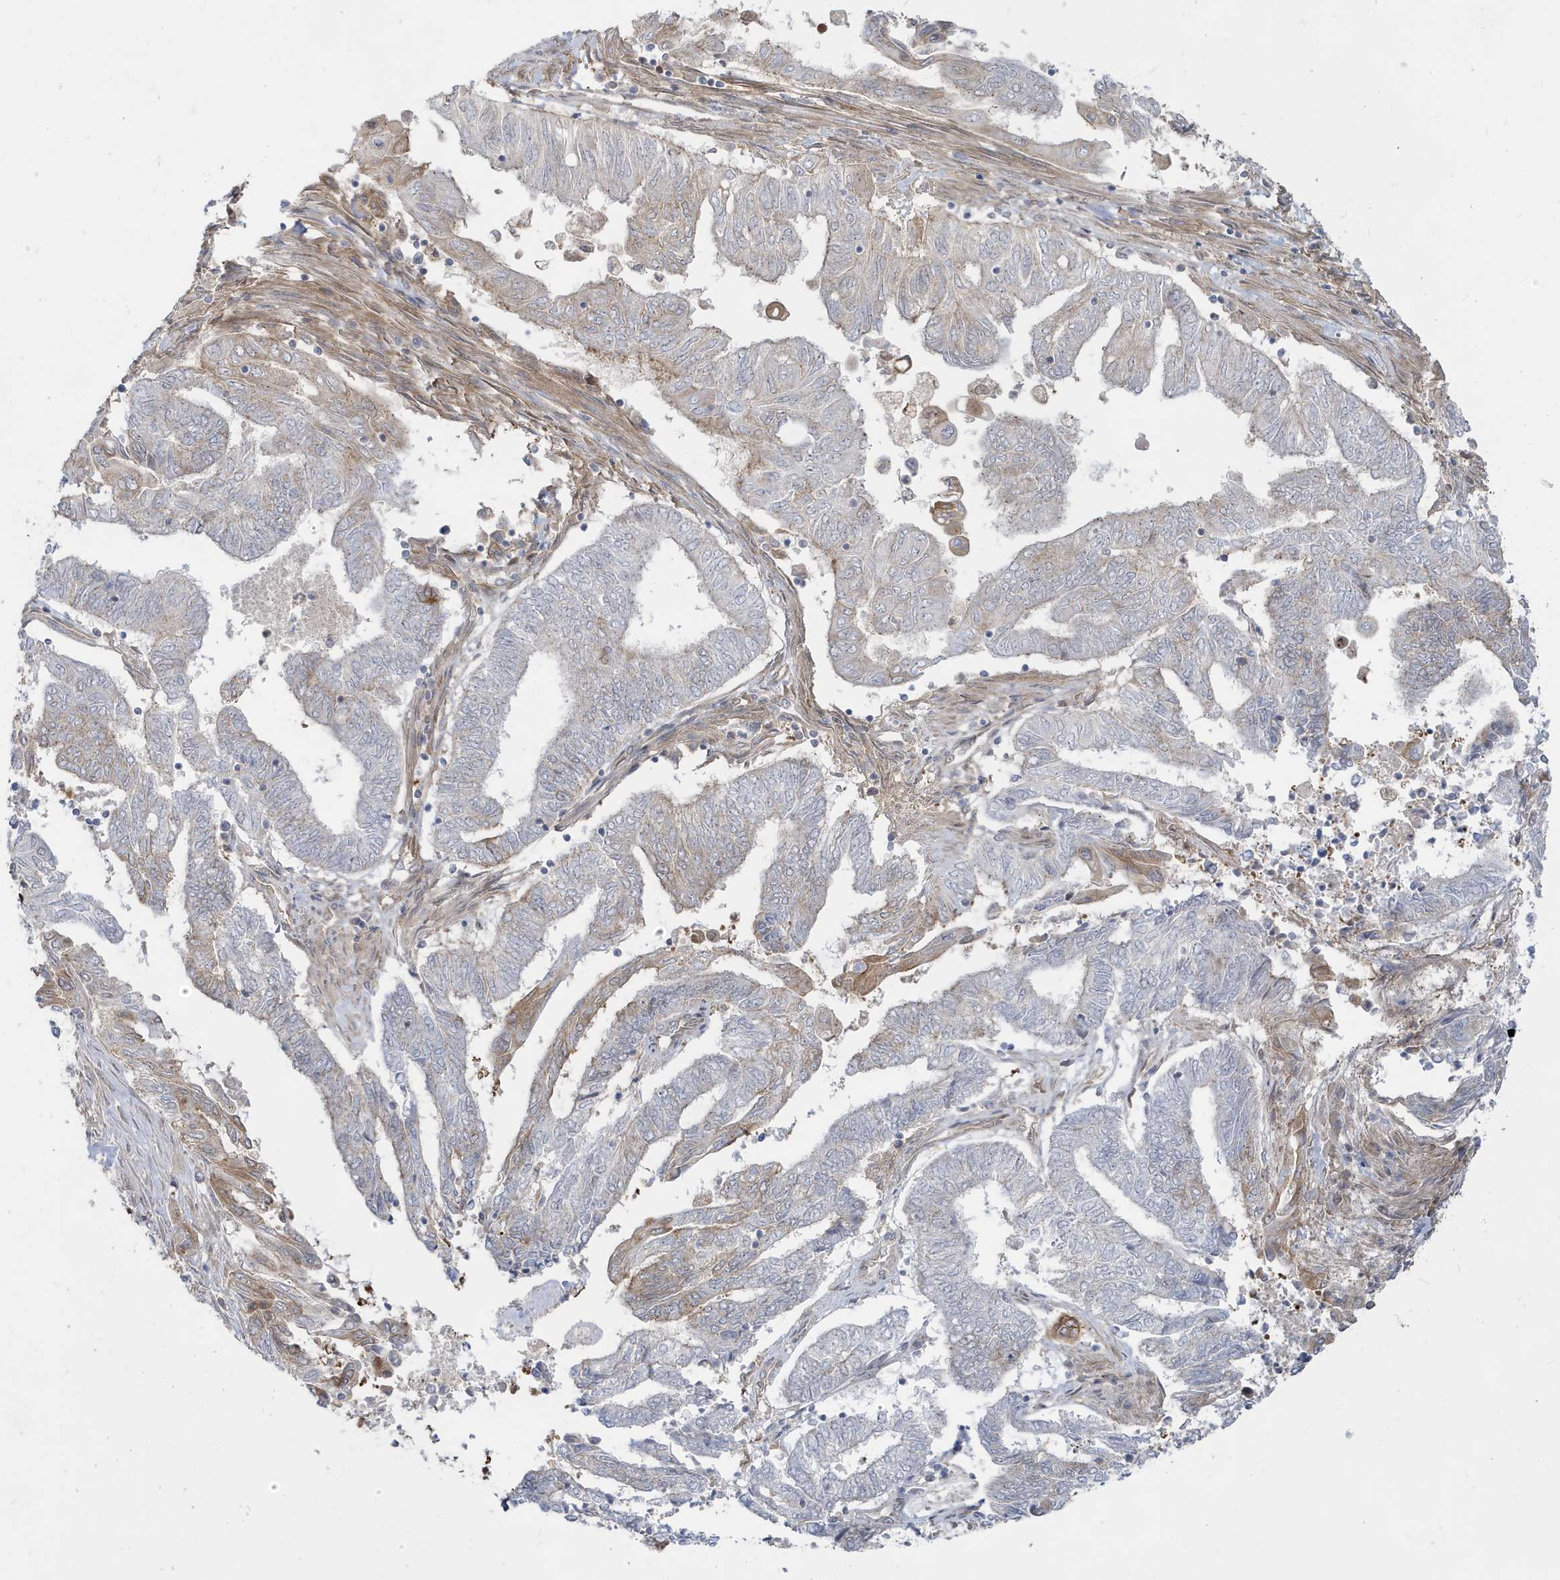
{"staining": {"intensity": "moderate", "quantity": "<25%", "location": "cytoplasmic/membranous"}, "tissue": "endometrial cancer", "cell_type": "Tumor cells", "image_type": "cancer", "snomed": [{"axis": "morphology", "description": "Adenocarcinoma, NOS"}, {"axis": "topography", "description": "Uterus"}, {"axis": "topography", "description": "Endometrium"}], "caption": "This is a micrograph of IHC staining of endometrial adenocarcinoma, which shows moderate positivity in the cytoplasmic/membranous of tumor cells.", "gene": "STAM", "patient": {"sex": "female", "age": 70}}